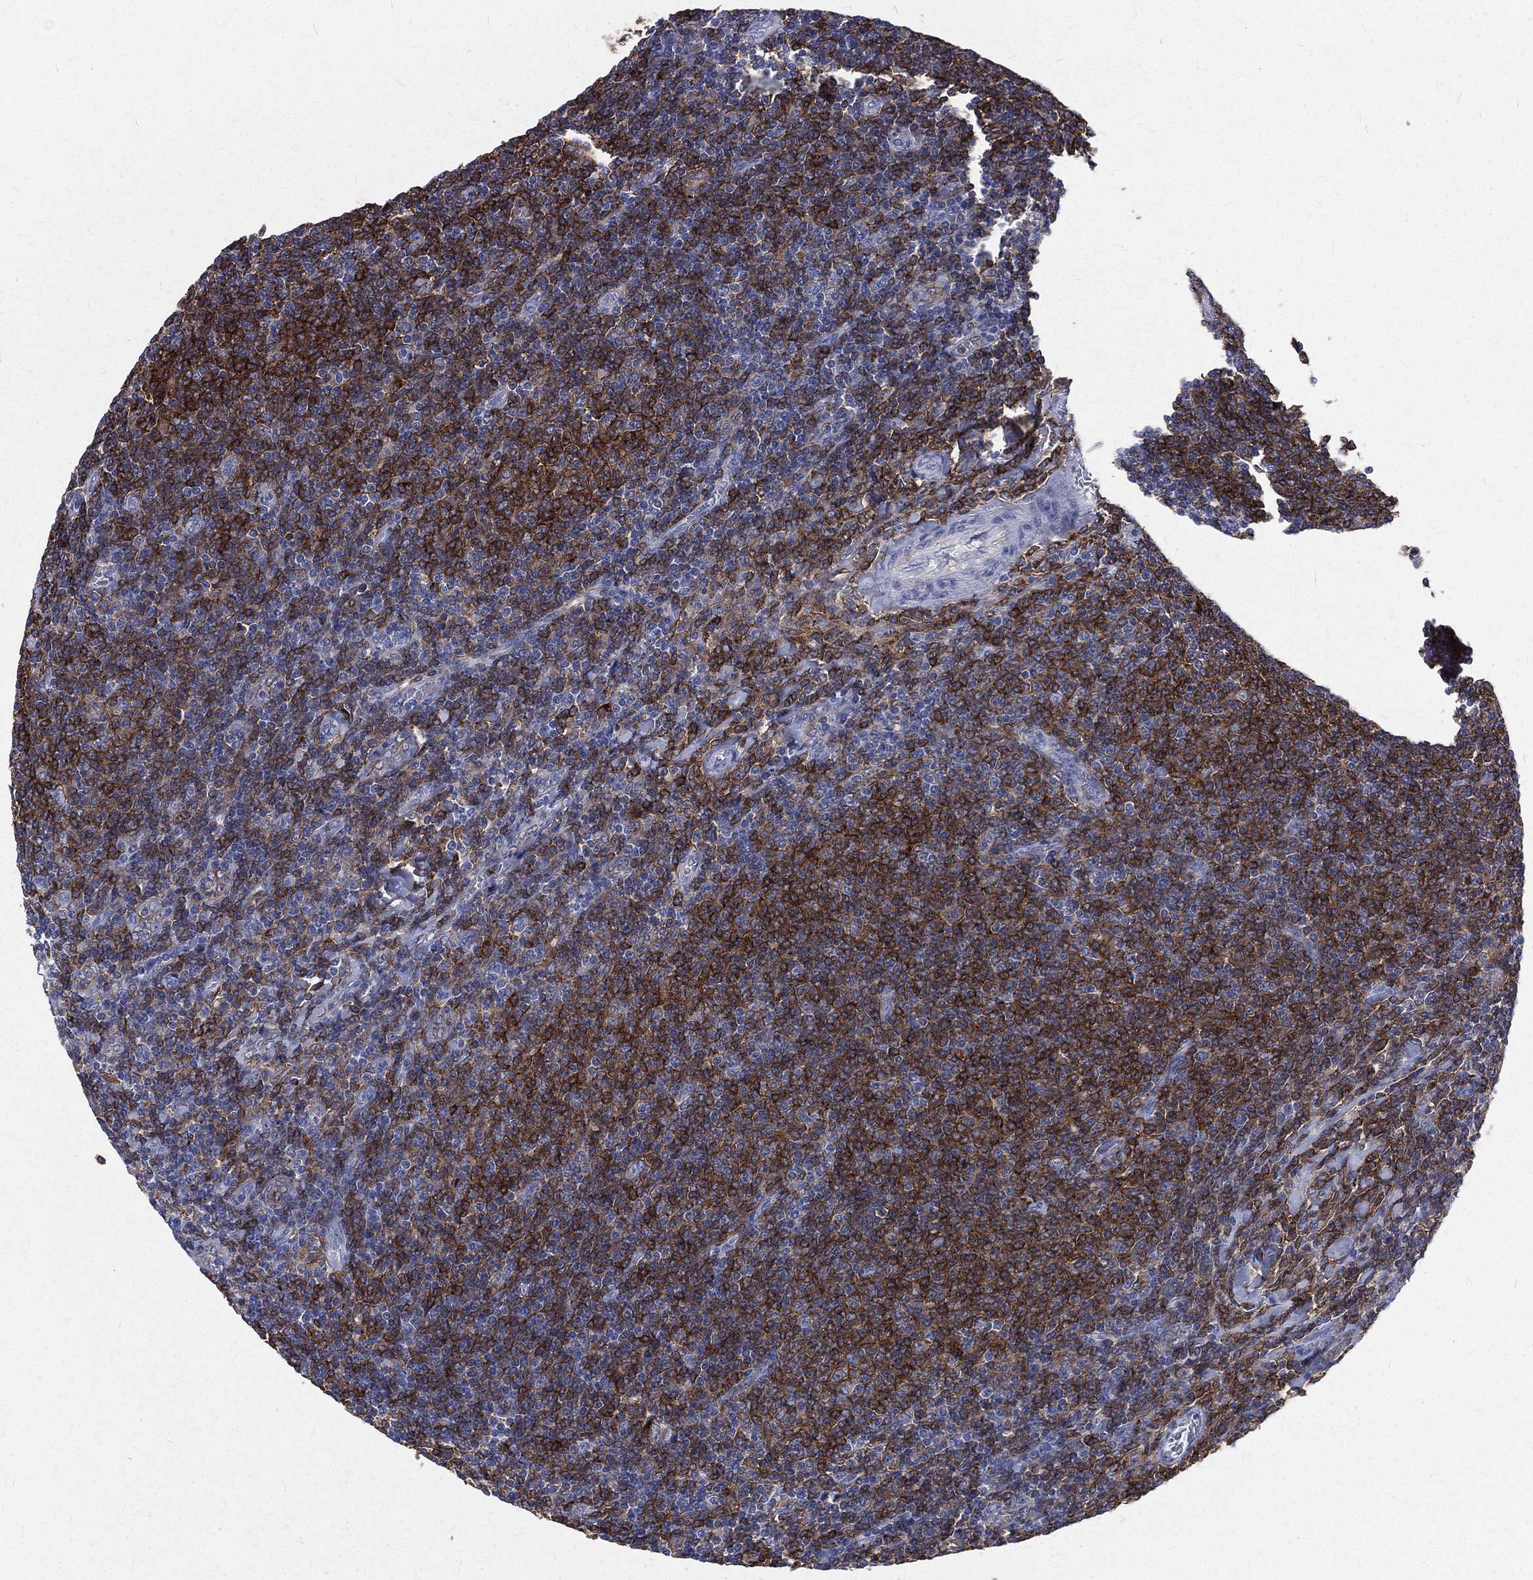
{"staining": {"intensity": "strong", "quantity": "25%-75%", "location": "cytoplasmic/membranous"}, "tissue": "lymphoma", "cell_type": "Tumor cells", "image_type": "cancer", "snomed": [{"axis": "morphology", "description": "Malignant lymphoma, non-Hodgkin's type, Low grade"}, {"axis": "topography", "description": "Lymph node"}], "caption": "DAB immunohistochemical staining of human malignant lymphoma, non-Hodgkin's type (low-grade) displays strong cytoplasmic/membranous protein positivity in approximately 25%-75% of tumor cells.", "gene": "BASP1", "patient": {"sex": "male", "age": 52}}